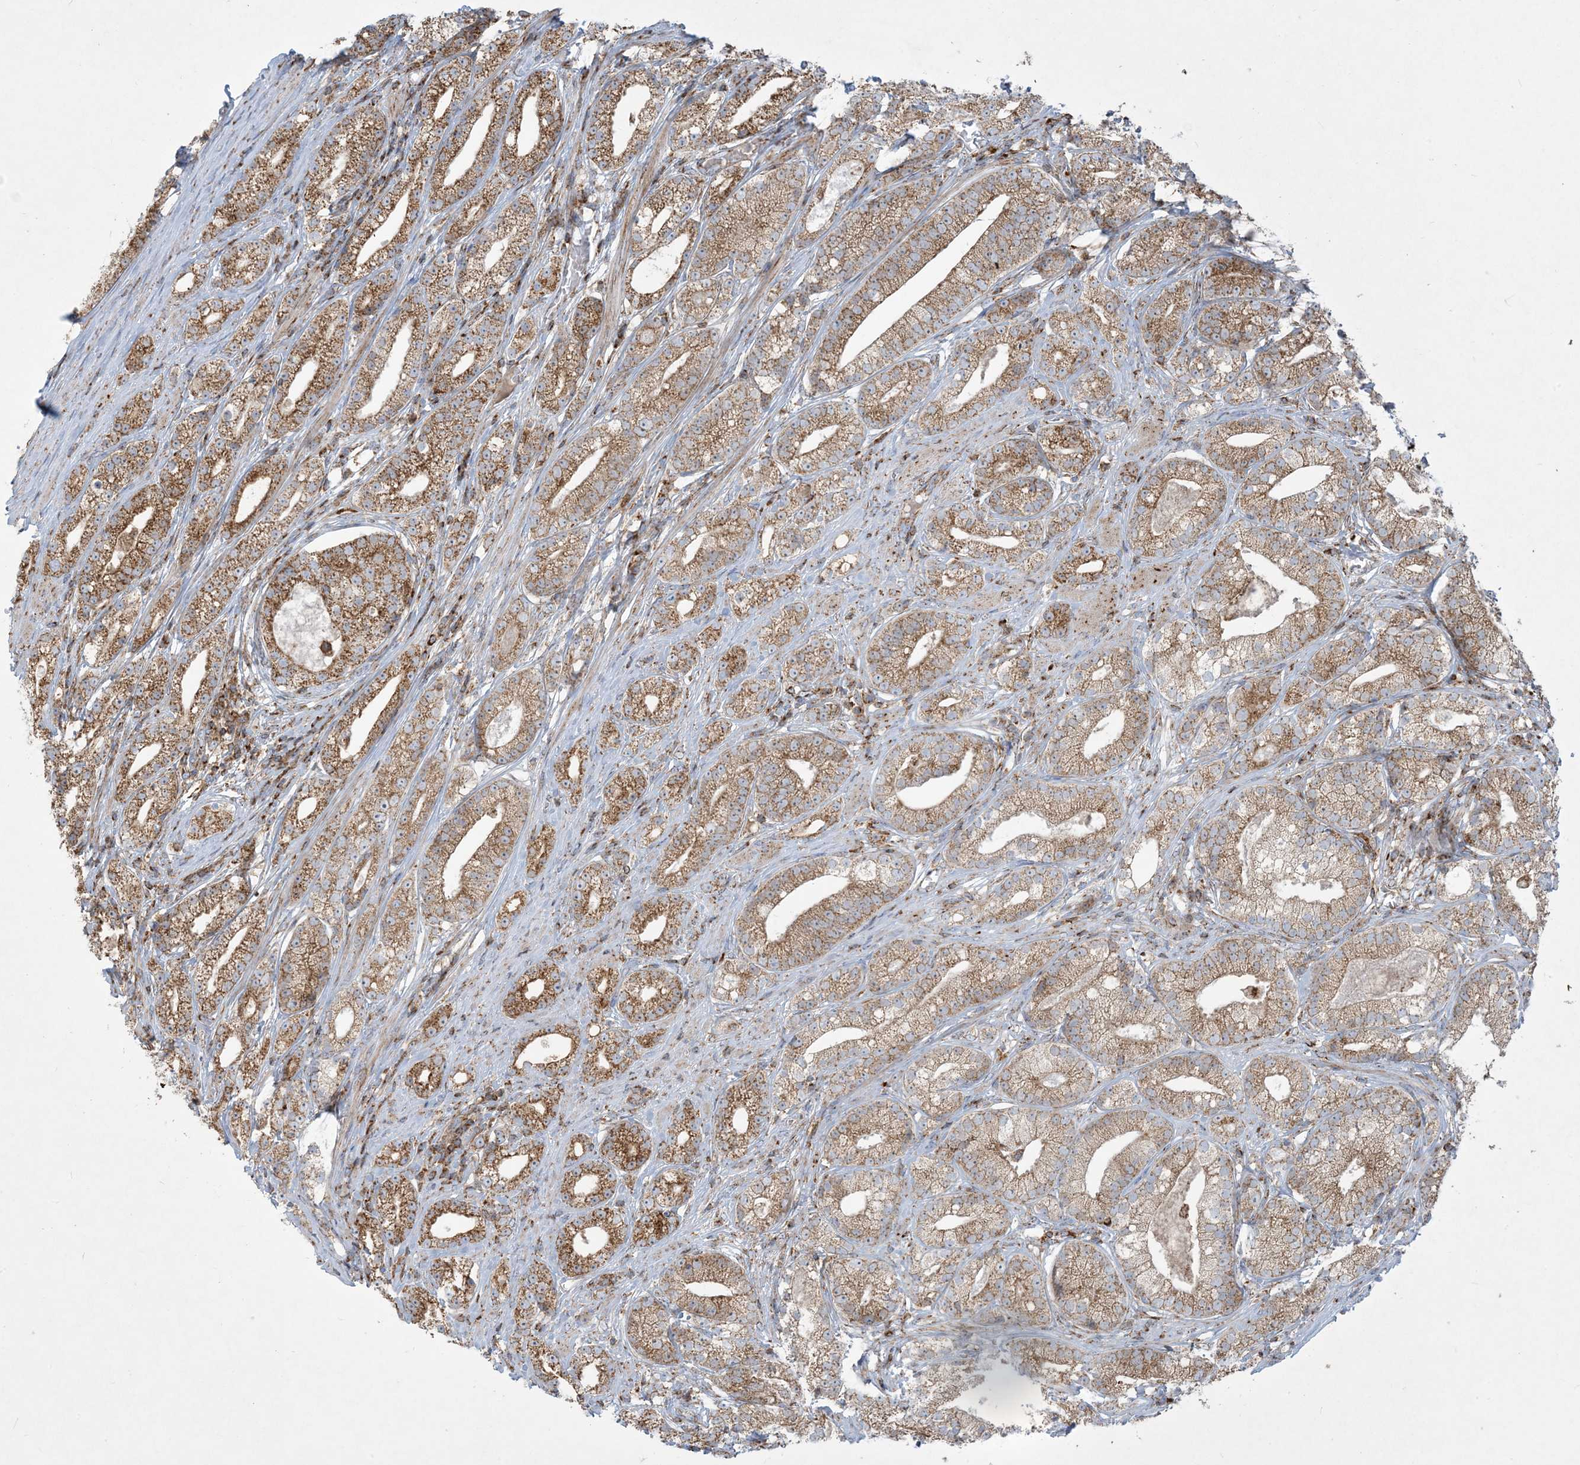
{"staining": {"intensity": "moderate", "quantity": ">75%", "location": "cytoplasmic/membranous"}, "tissue": "prostate cancer", "cell_type": "Tumor cells", "image_type": "cancer", "snomed": [{"axis": "morphology", "description": "Adenocarcinoma, High grade"}, {"axis": "topography", "description": "Prostate"}], "caption": "Moderate cytoplasmic/membranous protein positivity is identified in approximately >75% of tumor cells in adenocarcinoma (high-grade) (prostate). The staining is performed using DAB (3,3'-diaminobenzidine) brown chromogen to label protein expression. The nuclei are counter-stained blue using hematoxylin.", "gene": "BEND4", "patient": {"sex": "male", "age": 69}}